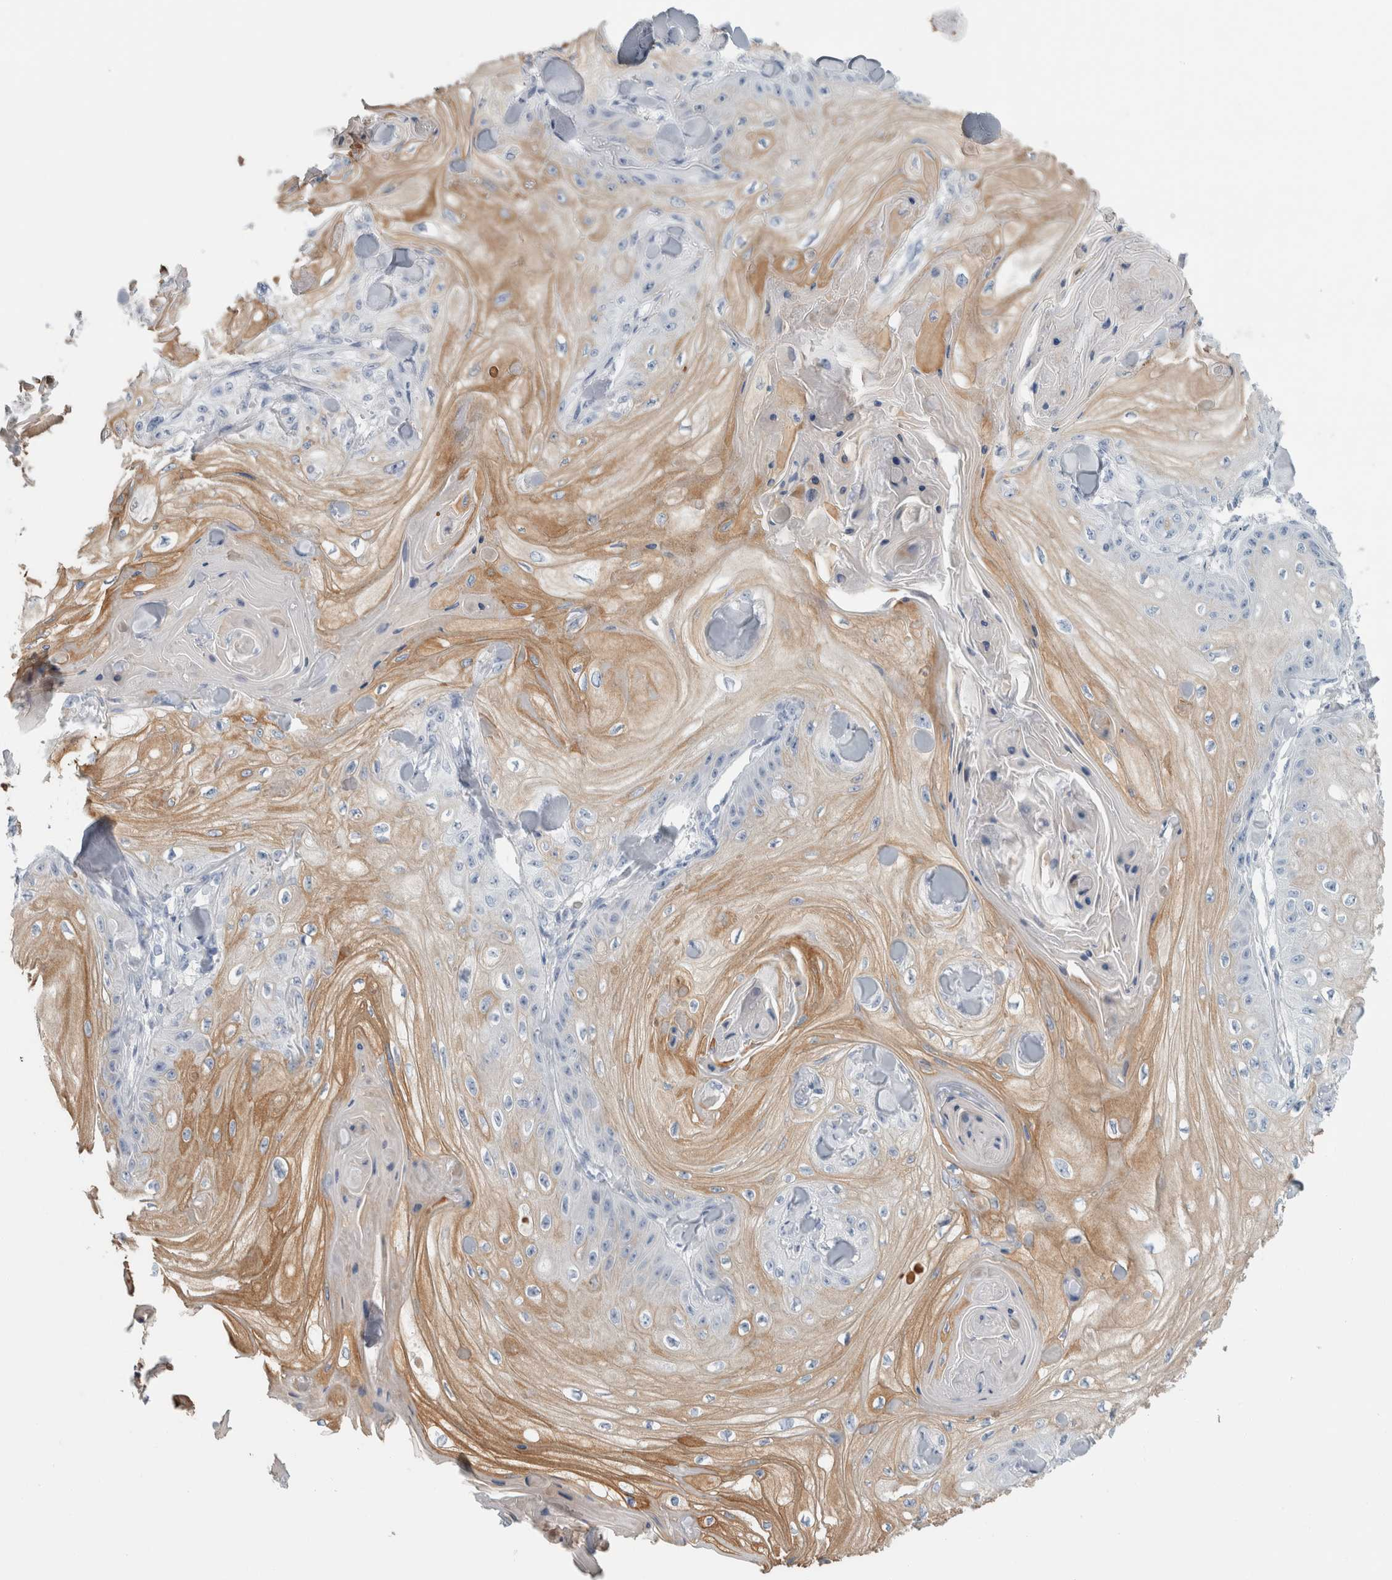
{"staining": {"intensity": "moderate", "quantity": "25%-75%", "location": "cytoplasmic/membranous"}, "tissue": "skin cancer", "cell_type": "Tumor cells", "image_type": "cancer", "snomed": [{"axis": "morphology", "description": "Squamous cell carcinoma, NOS"}, {"axis": "topography", "description": "Skin"}], "caption": "Brown immunohistochemical staining in human skin cancer shows moderate cytoplasmic/membranous positivity in about 25%-75% of tumor cells.", "gene": "RPH3AL", "patient": {"sex": "male", "age": 74}}